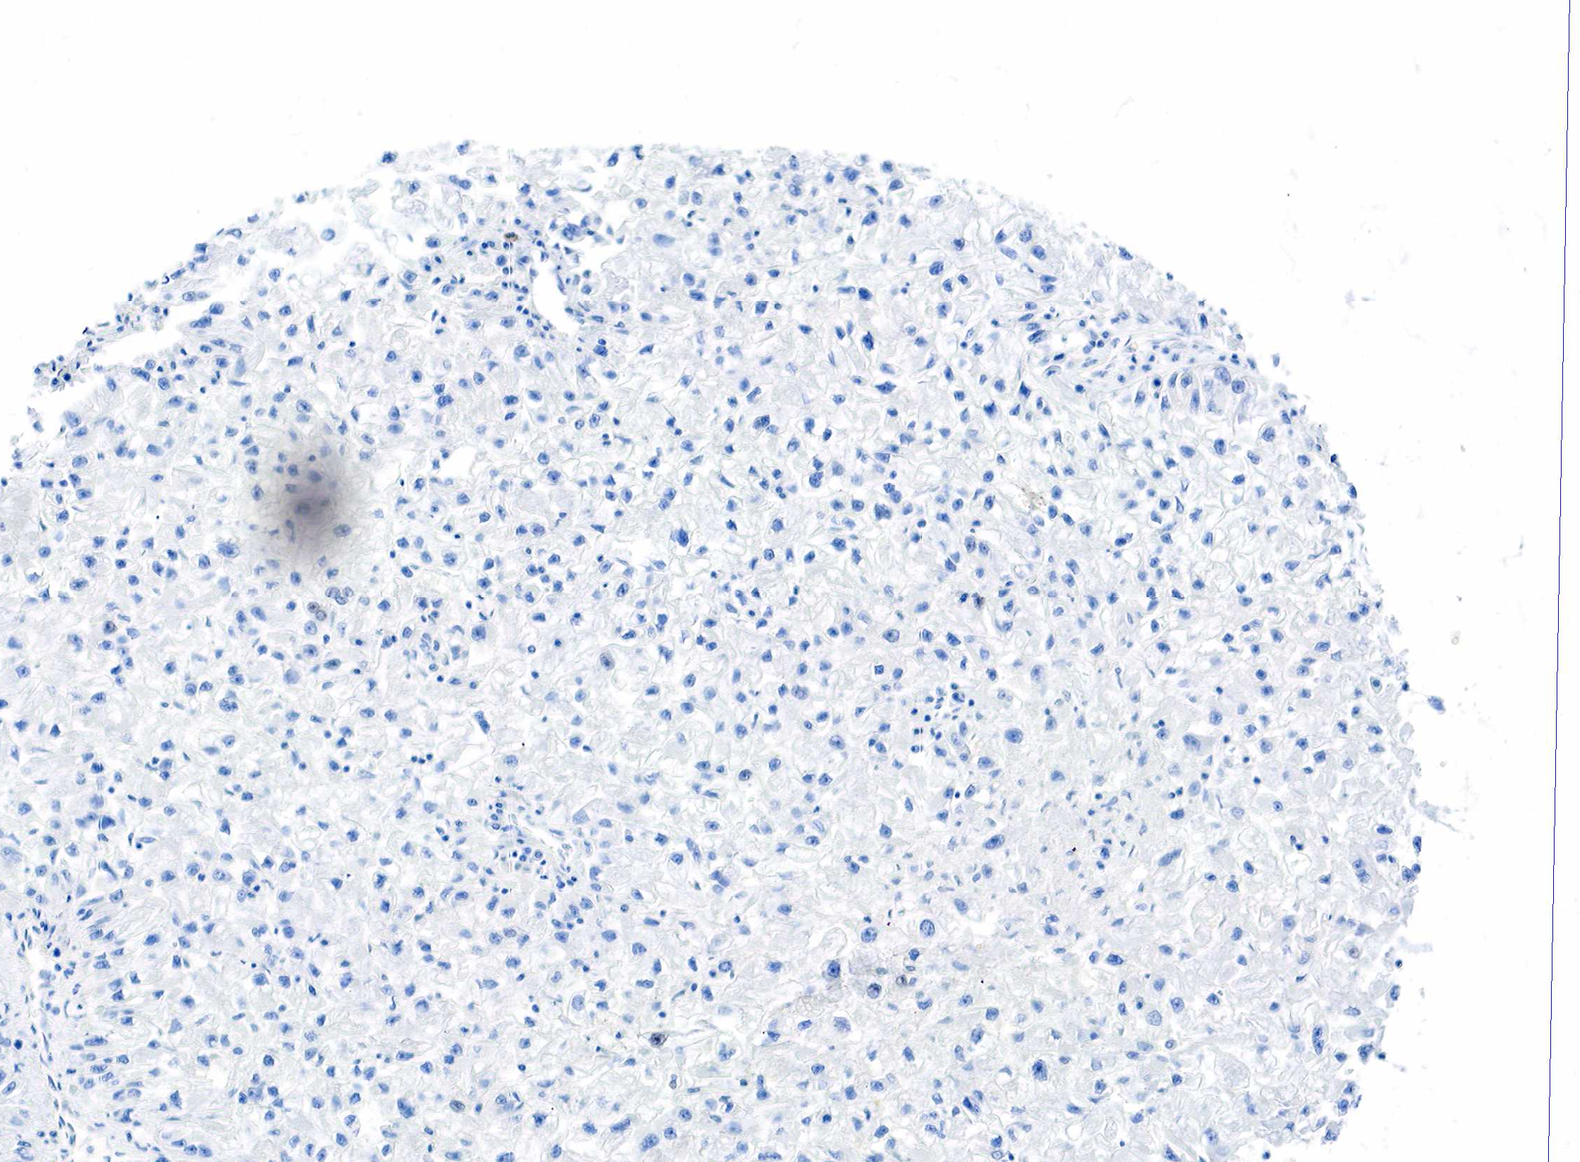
{"staining": {"intensity": "negative", "quantity": "none", "location": "none"}, "tissue": "renal cancer", "cell_type": "Tumor cells", "image_type": "cancer", "snomed": [{"axis": "morphology", "description": "Adenocarcinoma, NOS"}, {"axis": "topography", "description": "Kidney"}], "caption": "Tumor cells are negative for brown protein staining in renal cancer (adenocarcinoma).", "gene": "INHA", "patient": {"sex": "male", "age": 59}}